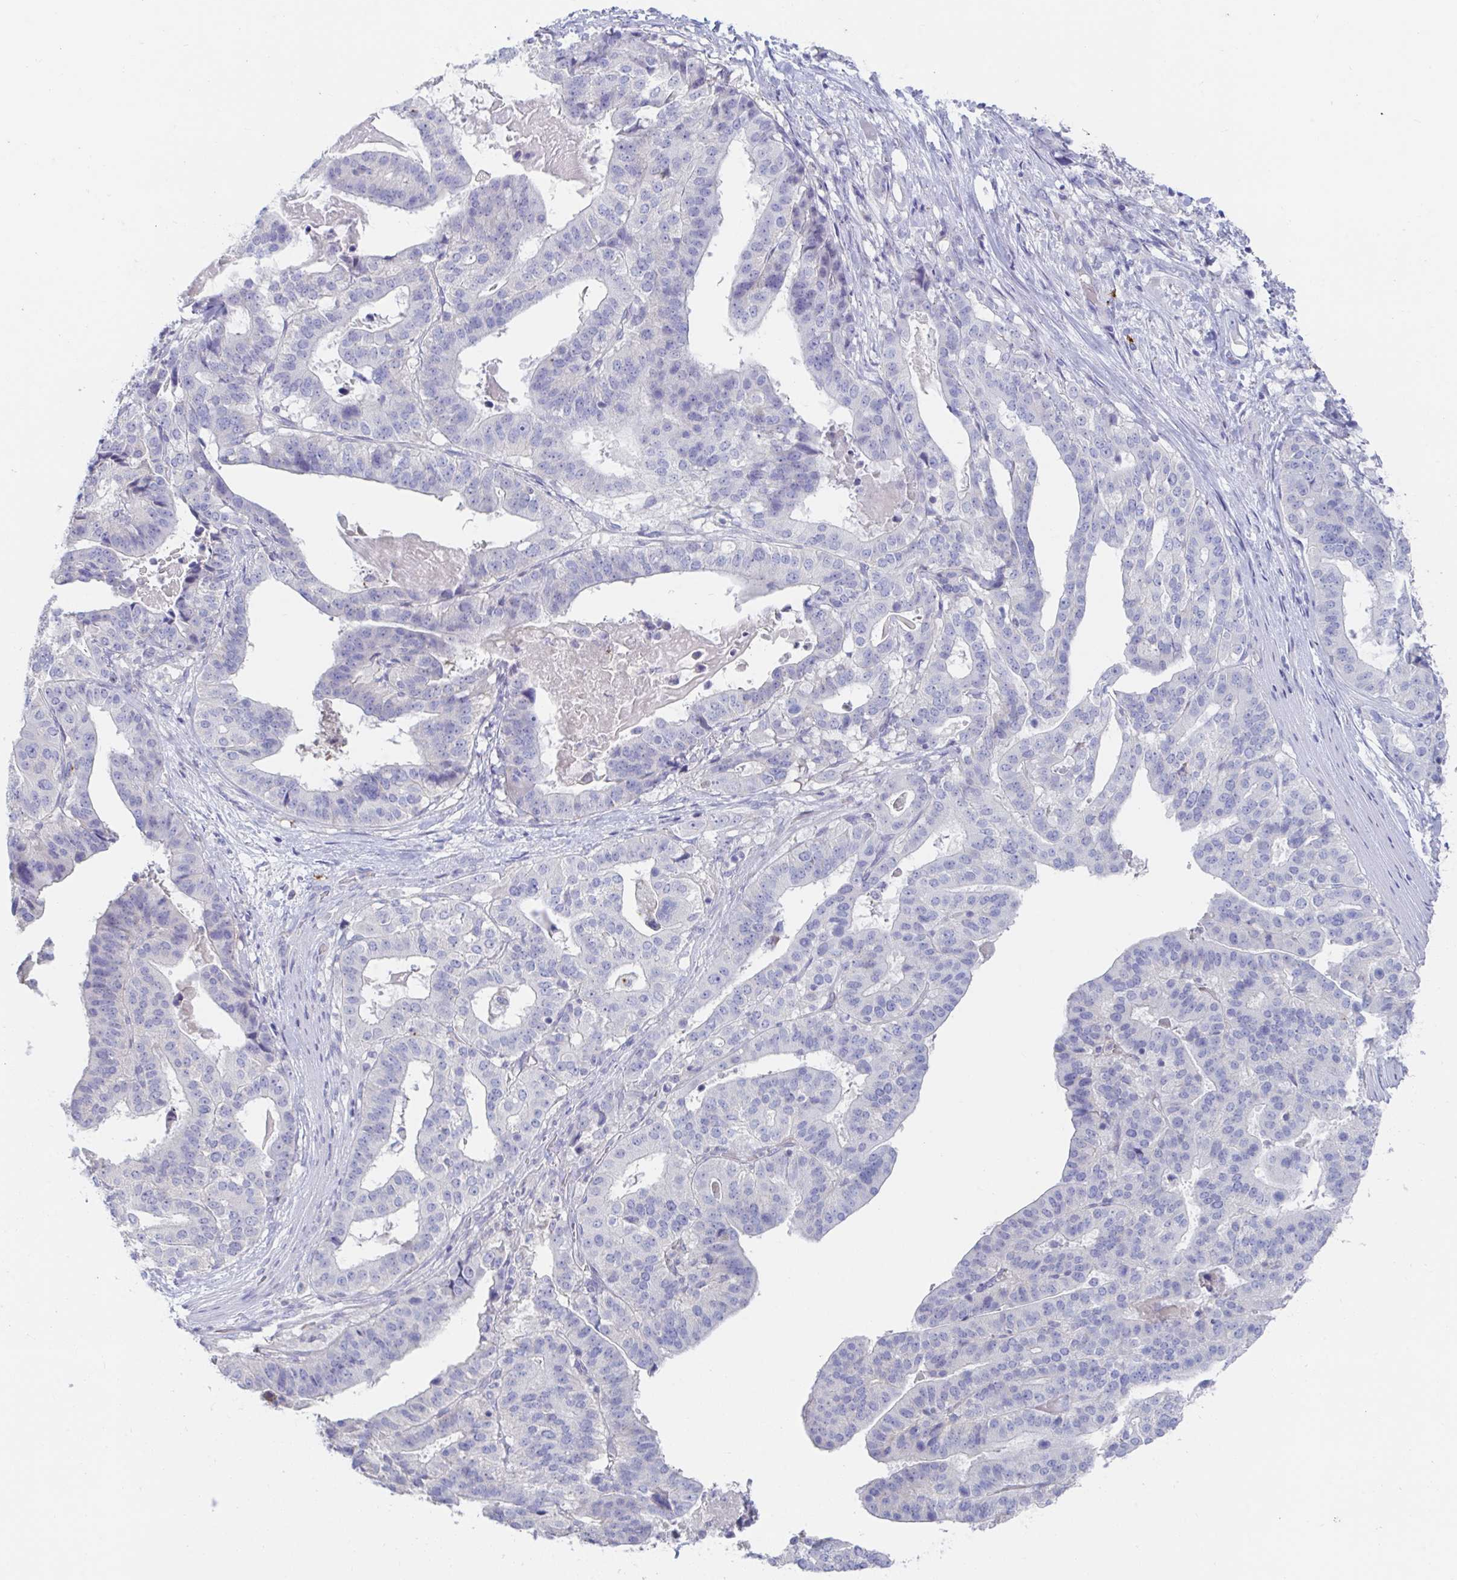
{"staining": {"intensity": "negative", "quantity": "none", "location": "none"}, "tissue": "stomach cancer", "cell_type": "Tumor cells", "image_type": "cancer", "snomed": [{"axis": "morphology", "description": "Adenocarcinoma, NOS"}, {"axis": "topography", "description": "Stomach"}], "caption": "Tumor cells are negative for protein expression in human stomach cancer (adenocarcinoma). (DAB (3,3'-diaminobenzidine) IHC visualized using brightfield microscopy, high magnification).", "gene": "KCNK5", "patient": {"sex": "male", "age": 48}}